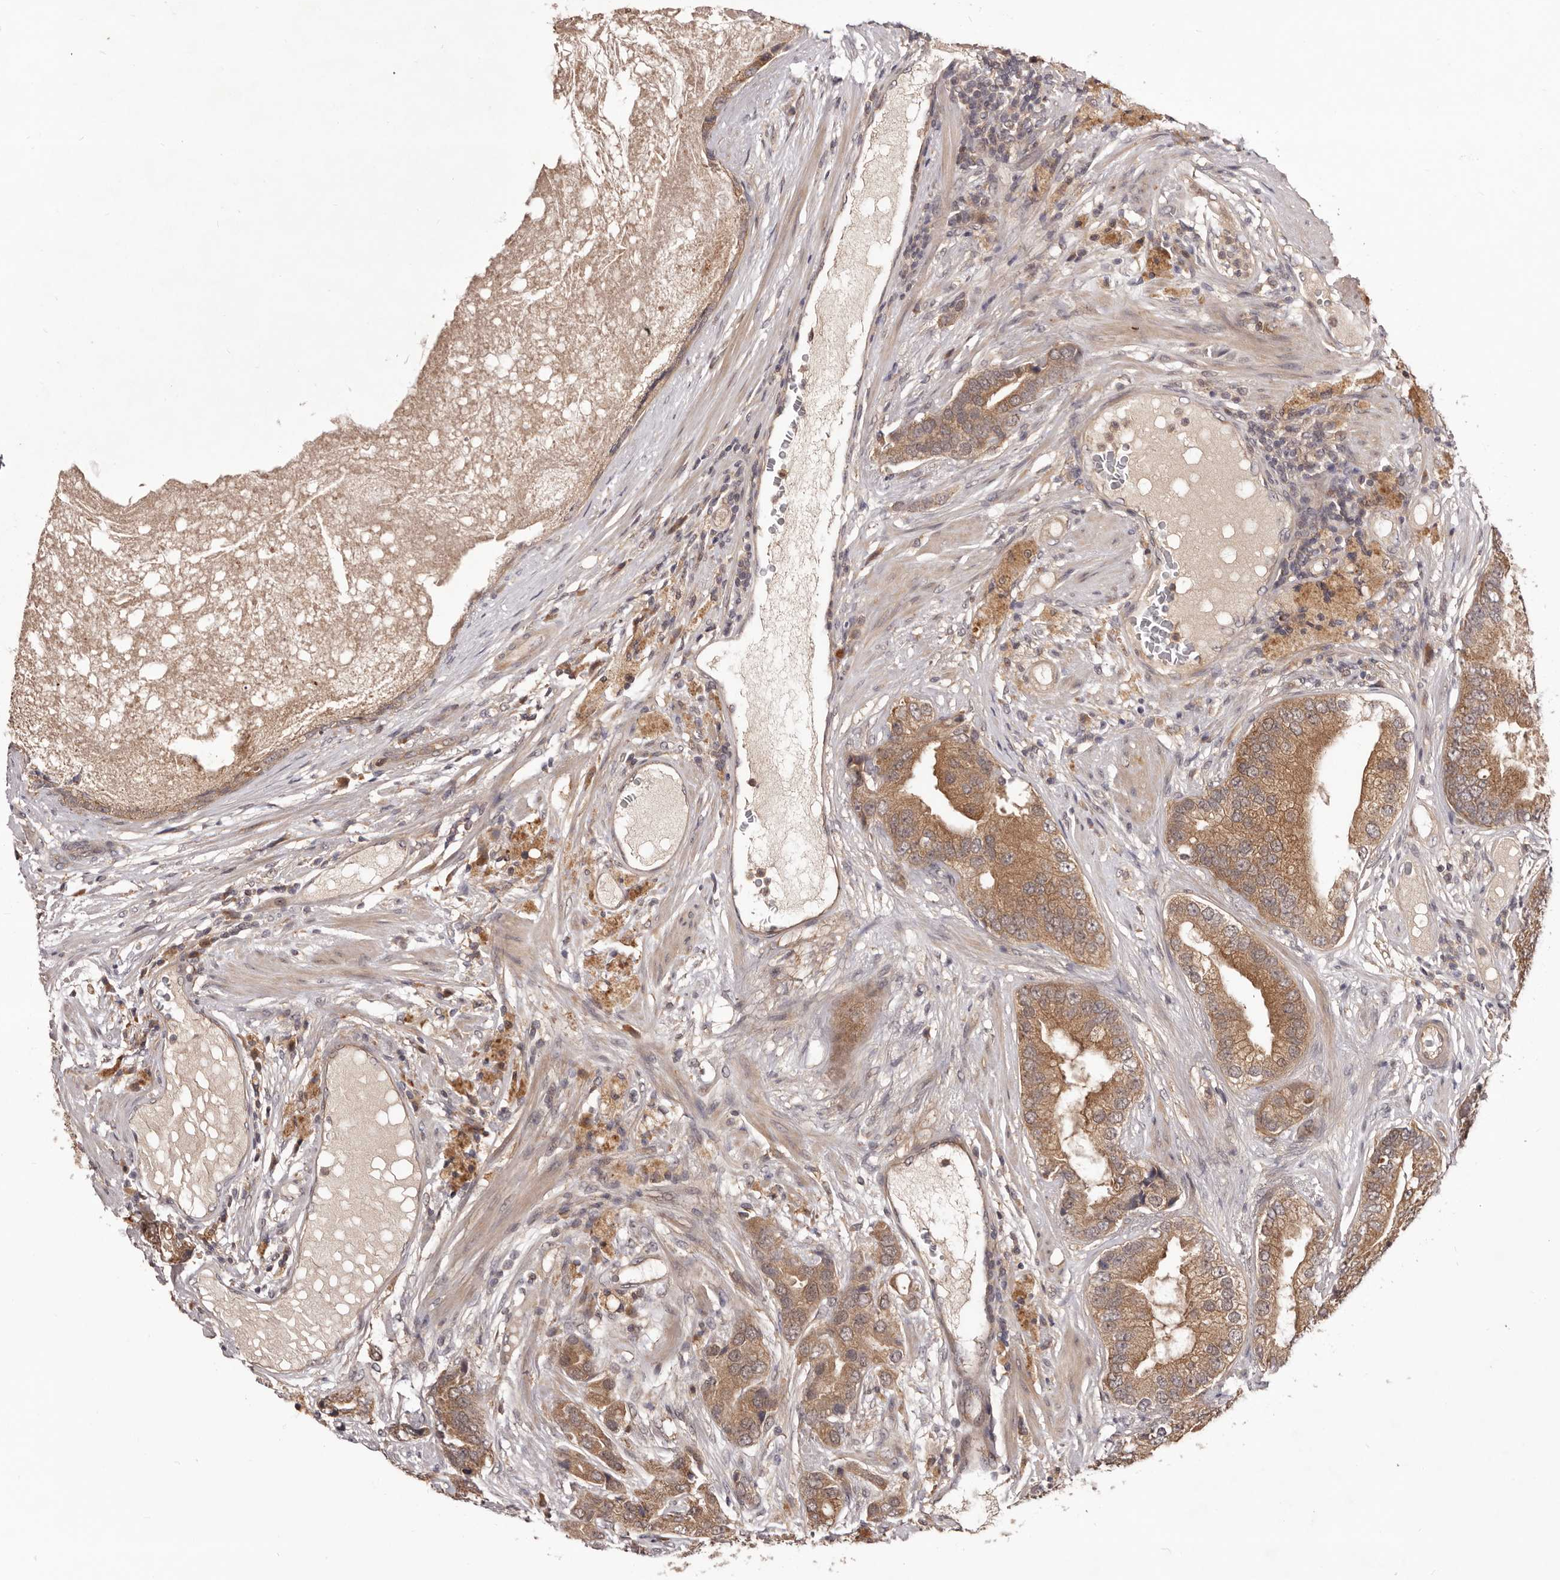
{"staining": {"intensity": "moderate", "quantity": ">75%", "location": "cytoplasmic/membranous"}, "tissue": "prostate cancer", "cell_type": "Tumor cells", "image_type": "cancer", "snomed": [{"axis": "morphology", "description": "Adenocarcinoma, High grade"}, {"axis": "topography", "description": "Prostate"}], "caption": "The image demonstrates a brown stain indicating the presence of a protein in the cytoplasmic/membranous of tumor cells in prostate adenocarcinoma (high-grade).", "gene": "MDP1", "patient": {"sex": "male", "age": 70}}